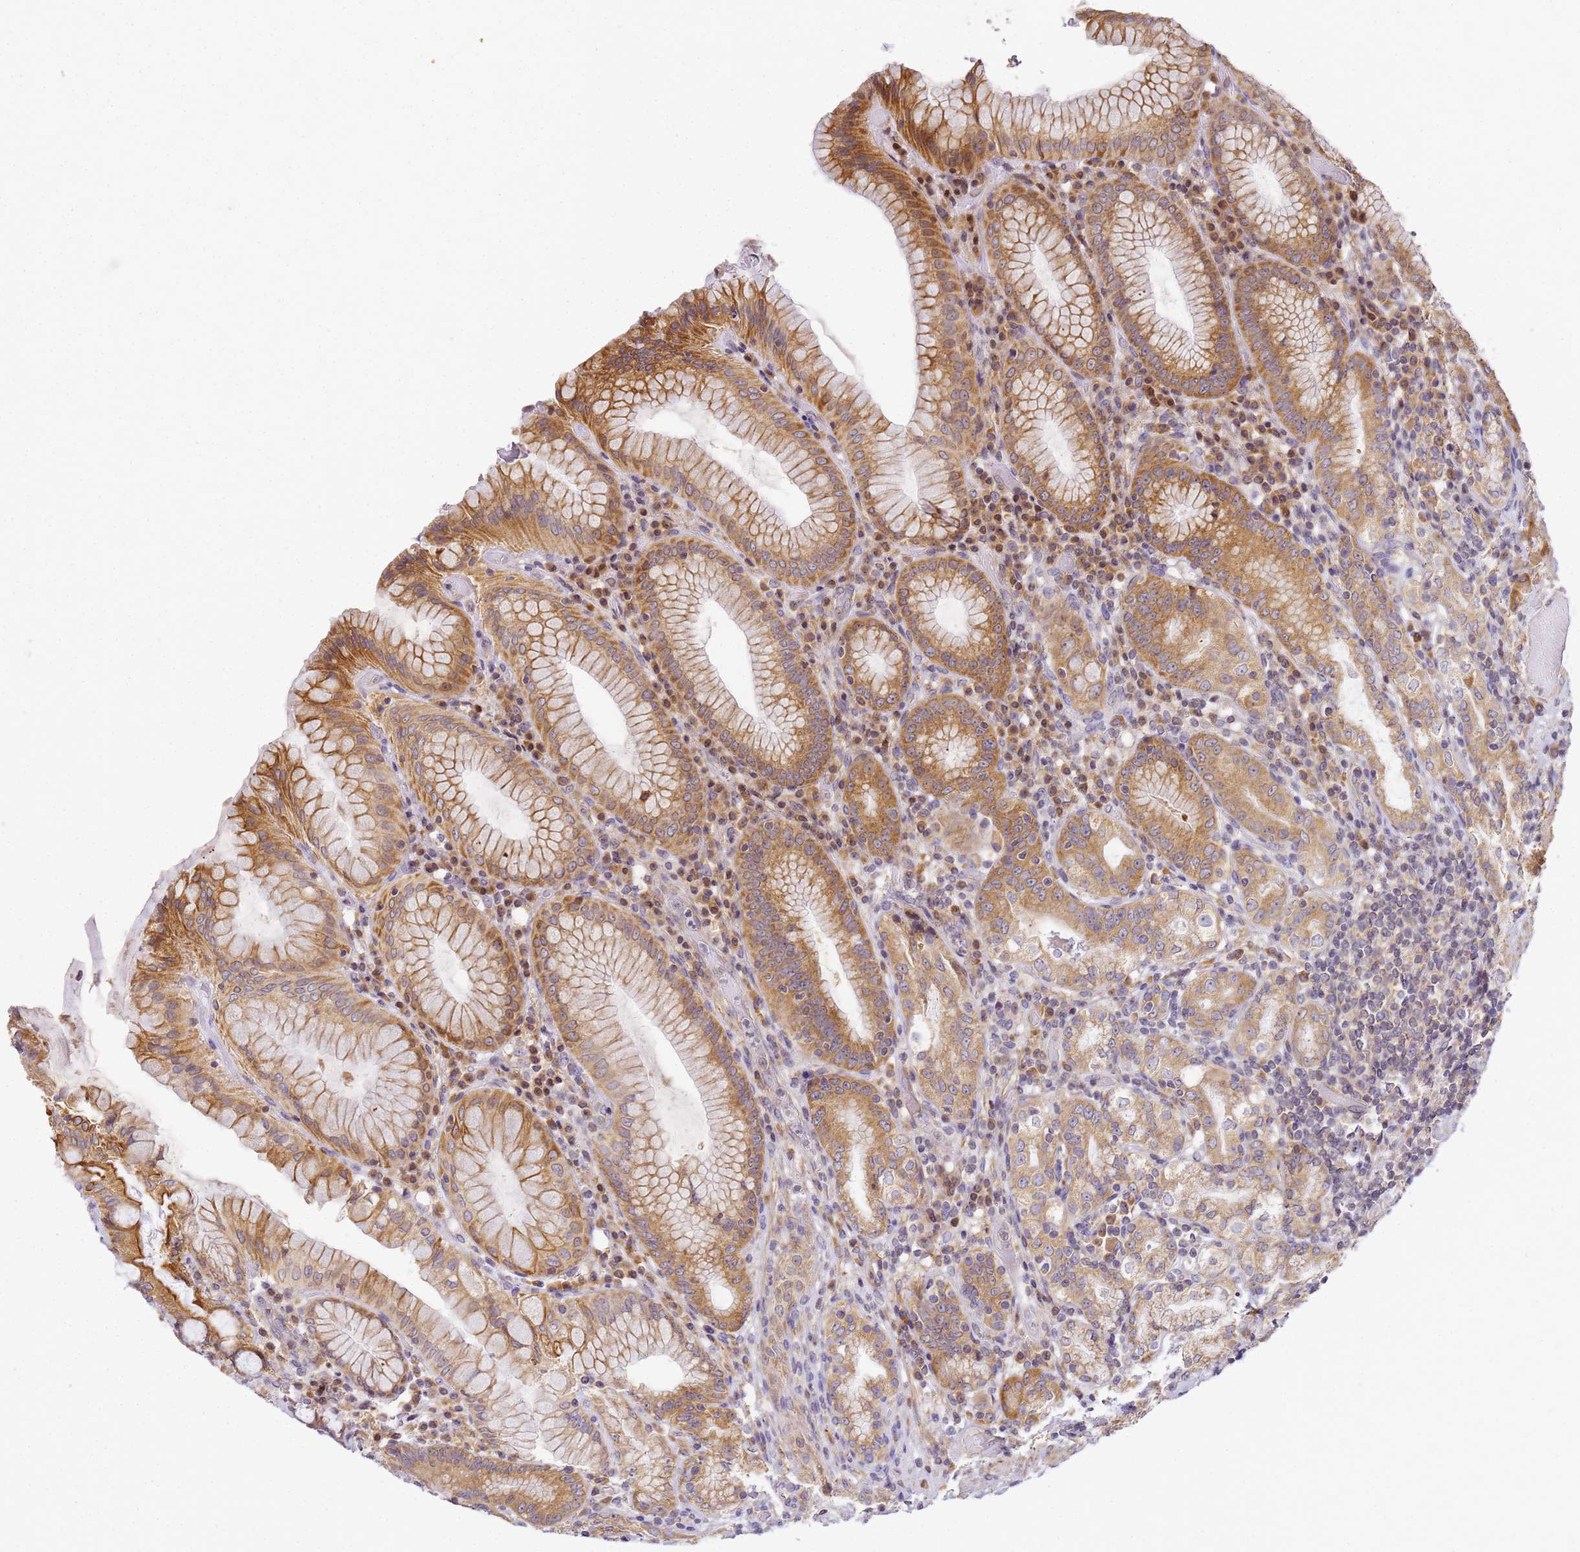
{"staining": {"intensity": "strong", "quantity": ">75%", "location": "cytoplasmic/membranous"}, "tissue": "stomach", "cell_type": "Glandular cells", "image_type": "normal", "snomed": [{"axis": "morphology", "description": "Normal tissue, NOS"}, {"axis": "topography", "description": "Stomach, upper"}, {"axis": "topography", "description": "Stomach, lower"}], "caption": "Immunohistochemistry (IHC) (DAB) staining of benign human stomach exhibits strong cytoplasmic/membranous protein expression in about >75% of glandular cells. Using DAB (brown) and hematoxylin (blue) stains, captured at high magnification using brightfield microscopy.", "gene": "RPL13A", "patient": {"sex": "female", "age": 76}}